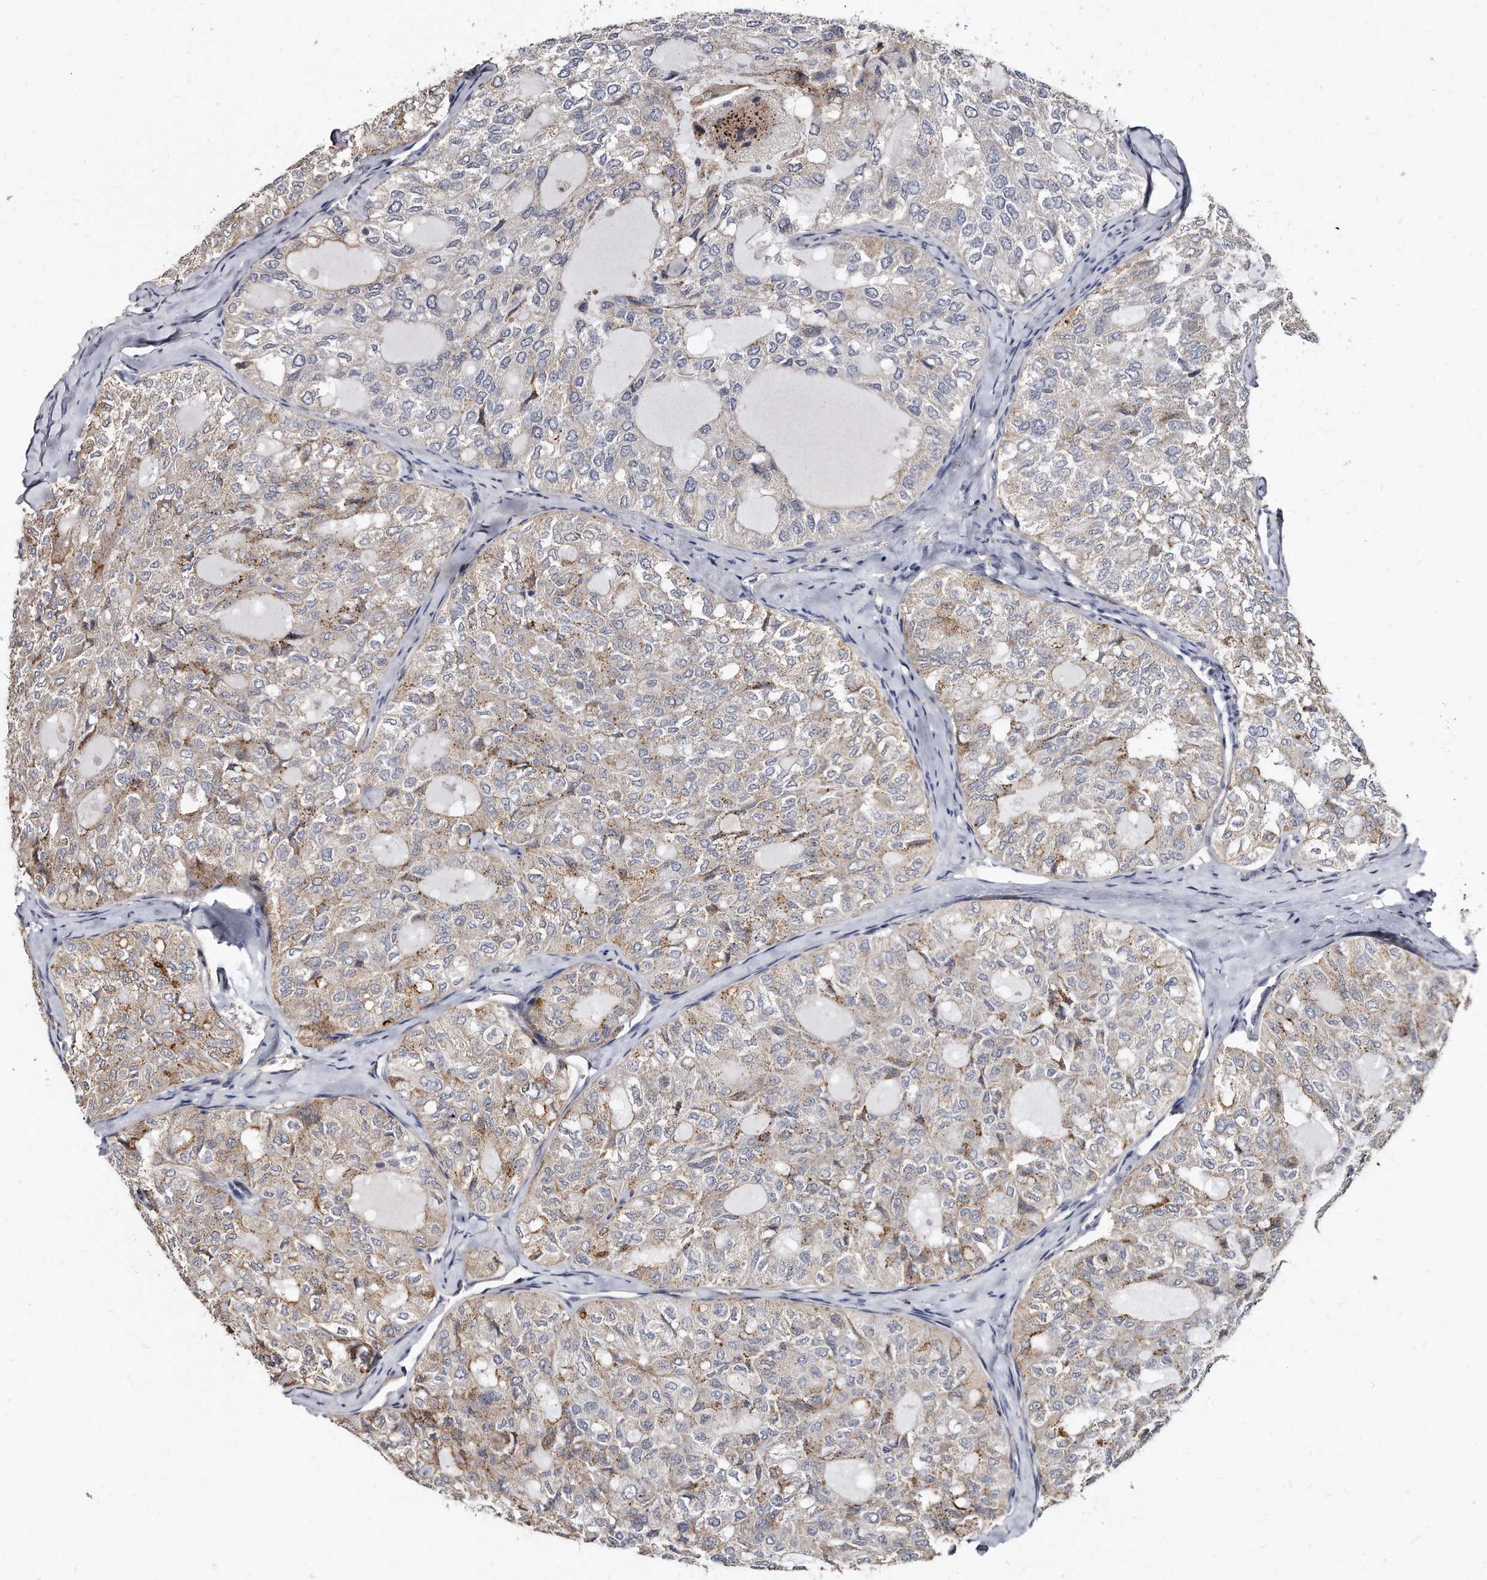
{"staining": {"intensity": "weak", "quantity": "25%-75%", "location": "cytoplasmic/membranous"}, "tissue": "thyroid cancer", "cell_type": "Tumor cells", "image_type": "cancer", "snomed": [{"axis": "morphology", "description": "Follicular adenoma carcinoma, NOS"}, {"axis": "topography", "description": "Thyroid gland"}], "caption": "Tumor cells reveal weak cytoplasmic/membranous positivity in about 25%-75% of cells in follicular adenoma carcinoma (thyroid). Nuclei are stained in blue.", "gene": "KLHDC3", "patient": {"sex": "male", "age": 75}}